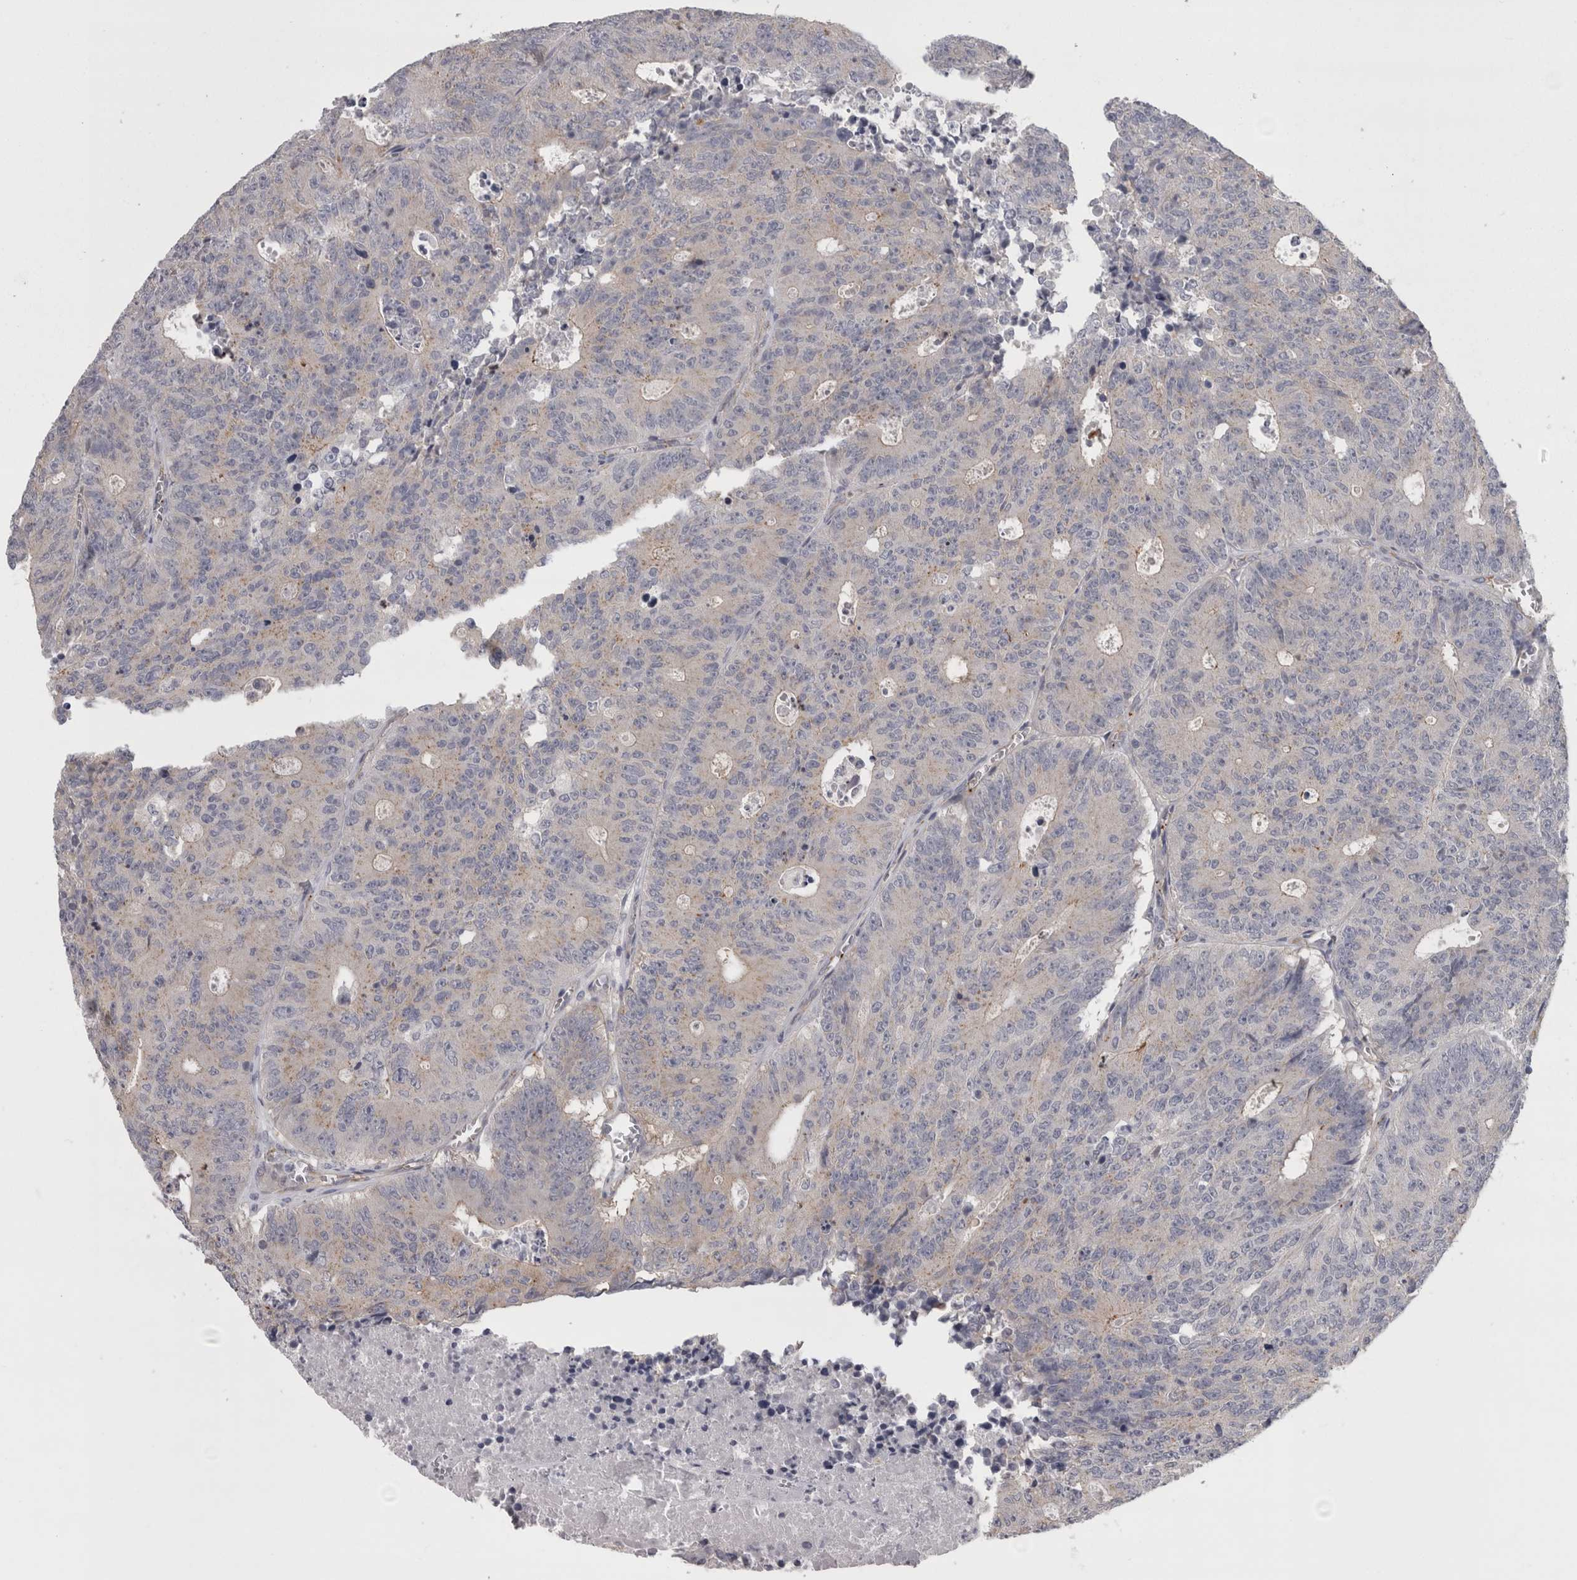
{"staining": {"intensity": "weak", "quantity": "<25%", "location": "cytoplasmic/membranous"}, "tissue": "colorectal cancer", "cell_type": "Tumor cells", "image_type": "cancer", "snomed": [{"axis": "morphology", "description": "Adenocarcinoma, NOS"}, {"axis": "topography", "description": "Colon"}], "caption": "Colorectal adenocarcinoma was stained to show a protein in brown. There is no significant positivity in tumor cells.", "gene": "LYZL6", "patient": {"sex": "male", "age": 87}}